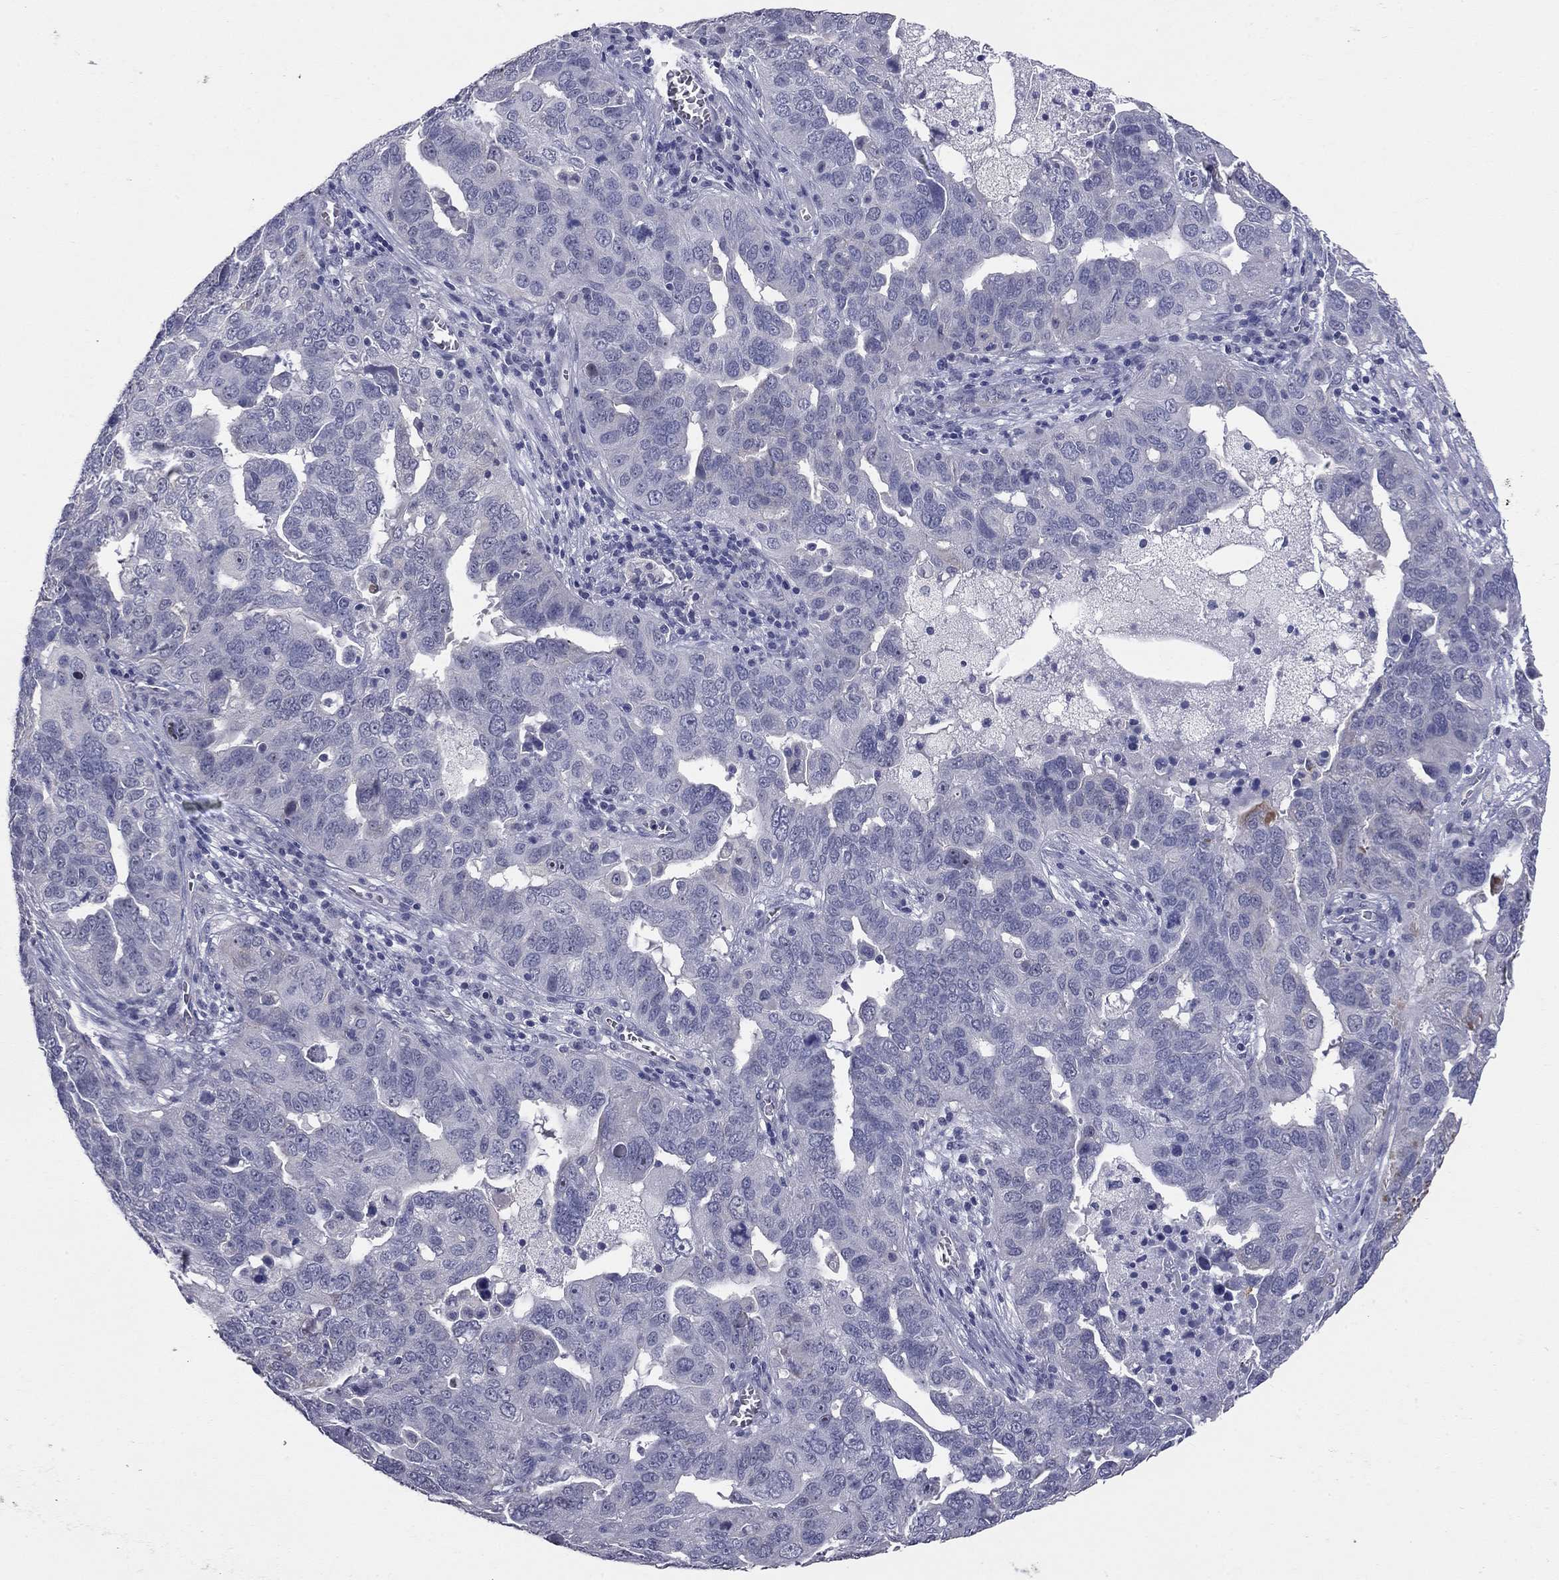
{"staining": {"intensity": "negative", "quantity": "none", "location": "none"}, "tissue": "ovarian cancer", "cell_type": "Tumor cells", "image_type": "cancer", "snomed": [{"axis": "morphology", "description": "Carcinoma, endometroid"}, {"axis": "topography", "description": "Soft tissue"}, {"axis": "topography", "description": "Ovary"}], "caption": "Tumor cells show no significant positivity in endometroid carcinoma (ovarian). (Stains: DAB immunohistochemistry with hematoxylin counter stain, Microscopy: brightfield microscopy at high magnification).", "gene": "SHOC2", "patient": {"sex": "female", "age": 52}}